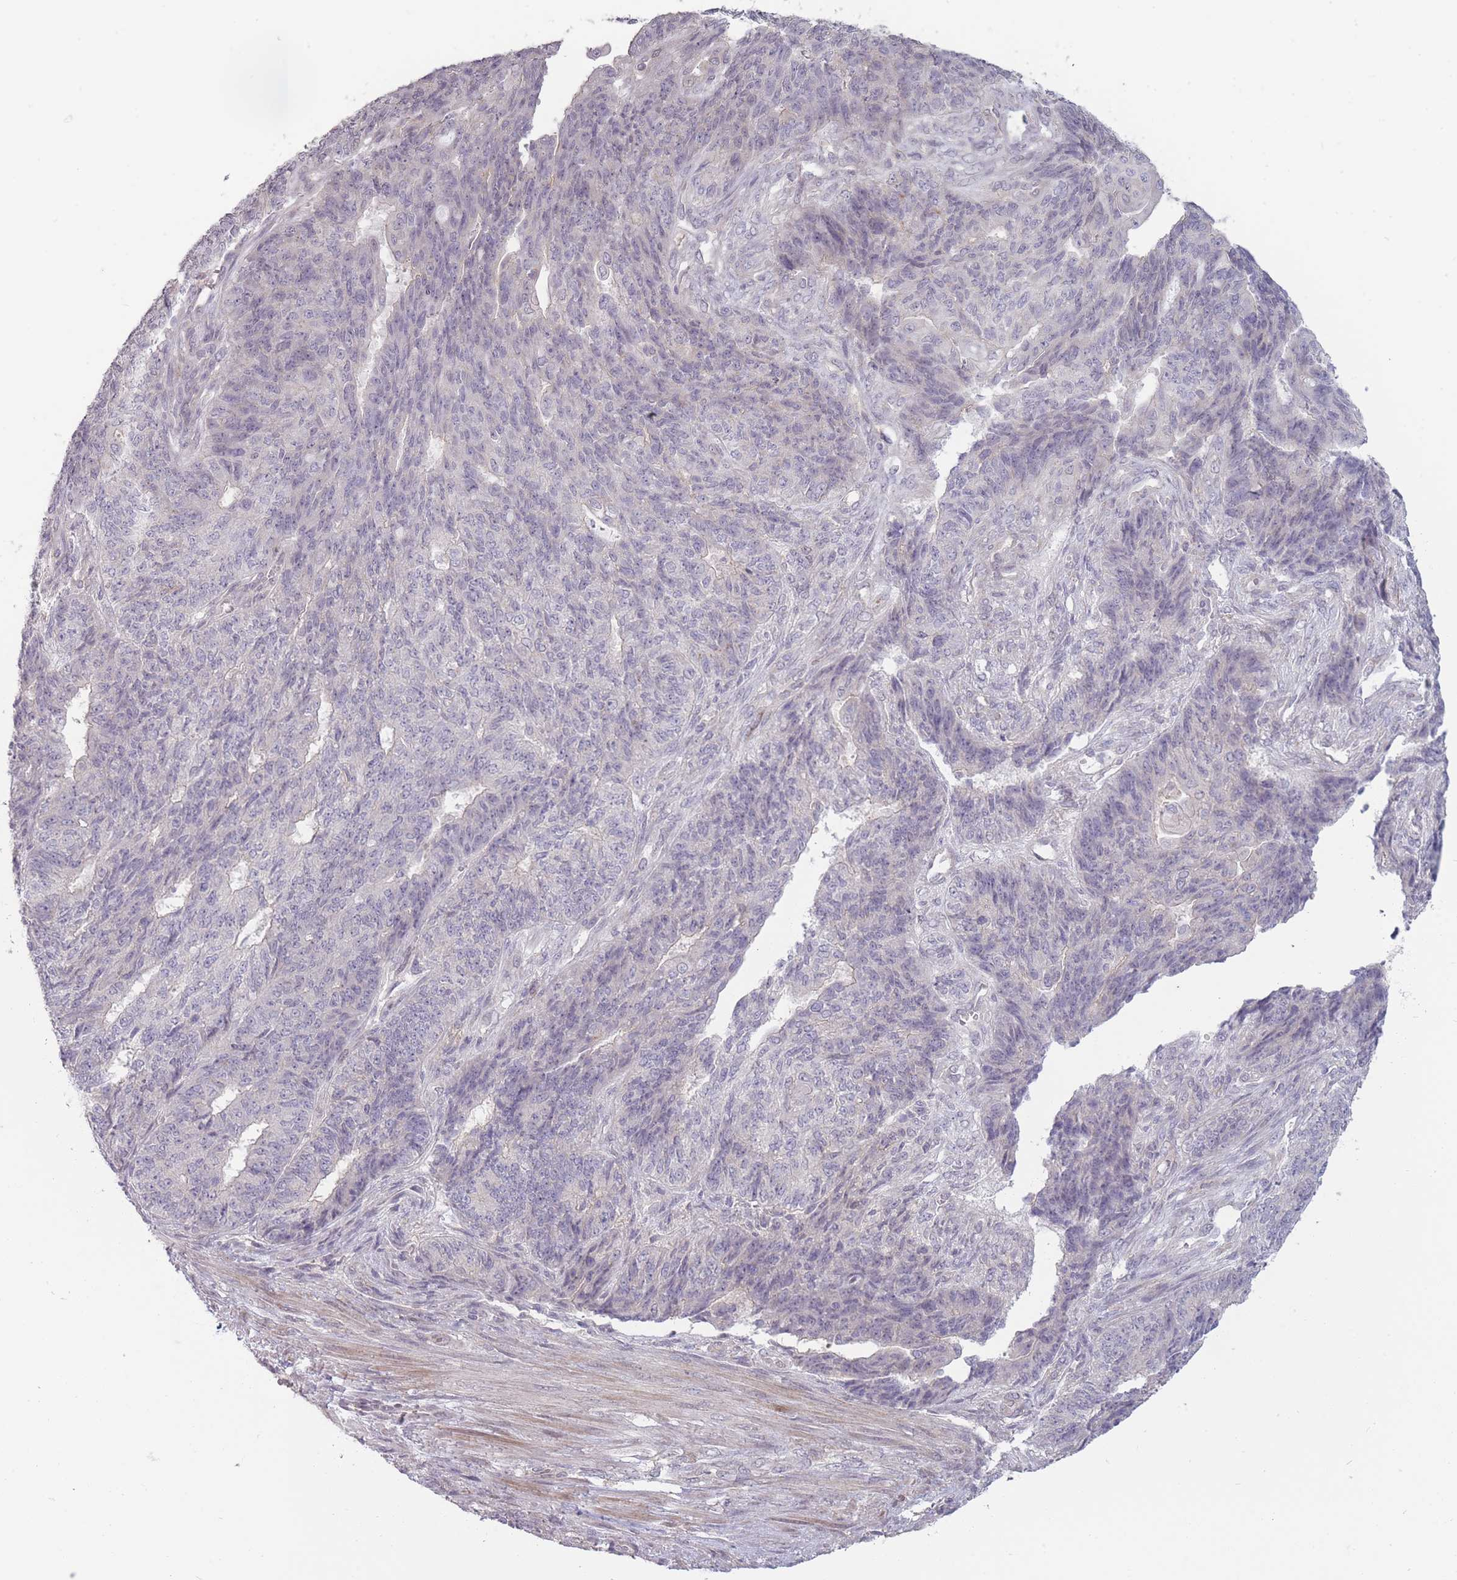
{"staining": {"intensity": "negative", "quantity": "none", "location": "none"}, "tissue": "endometrial cancer", "cell_type": "Tumor cells", "image_type": "cancer", "snomed": [{"axis": "morphology", "description": "Adenocarcinoma, NOS"}, {"axis": "topography", "description": "Endometrium"}], "caption": "The photomicrograph displays no staining of tumor cells in endometrial adenocarcinoma.", "gene": "TET3", "patient": {"sex": "female", "age": 32}}